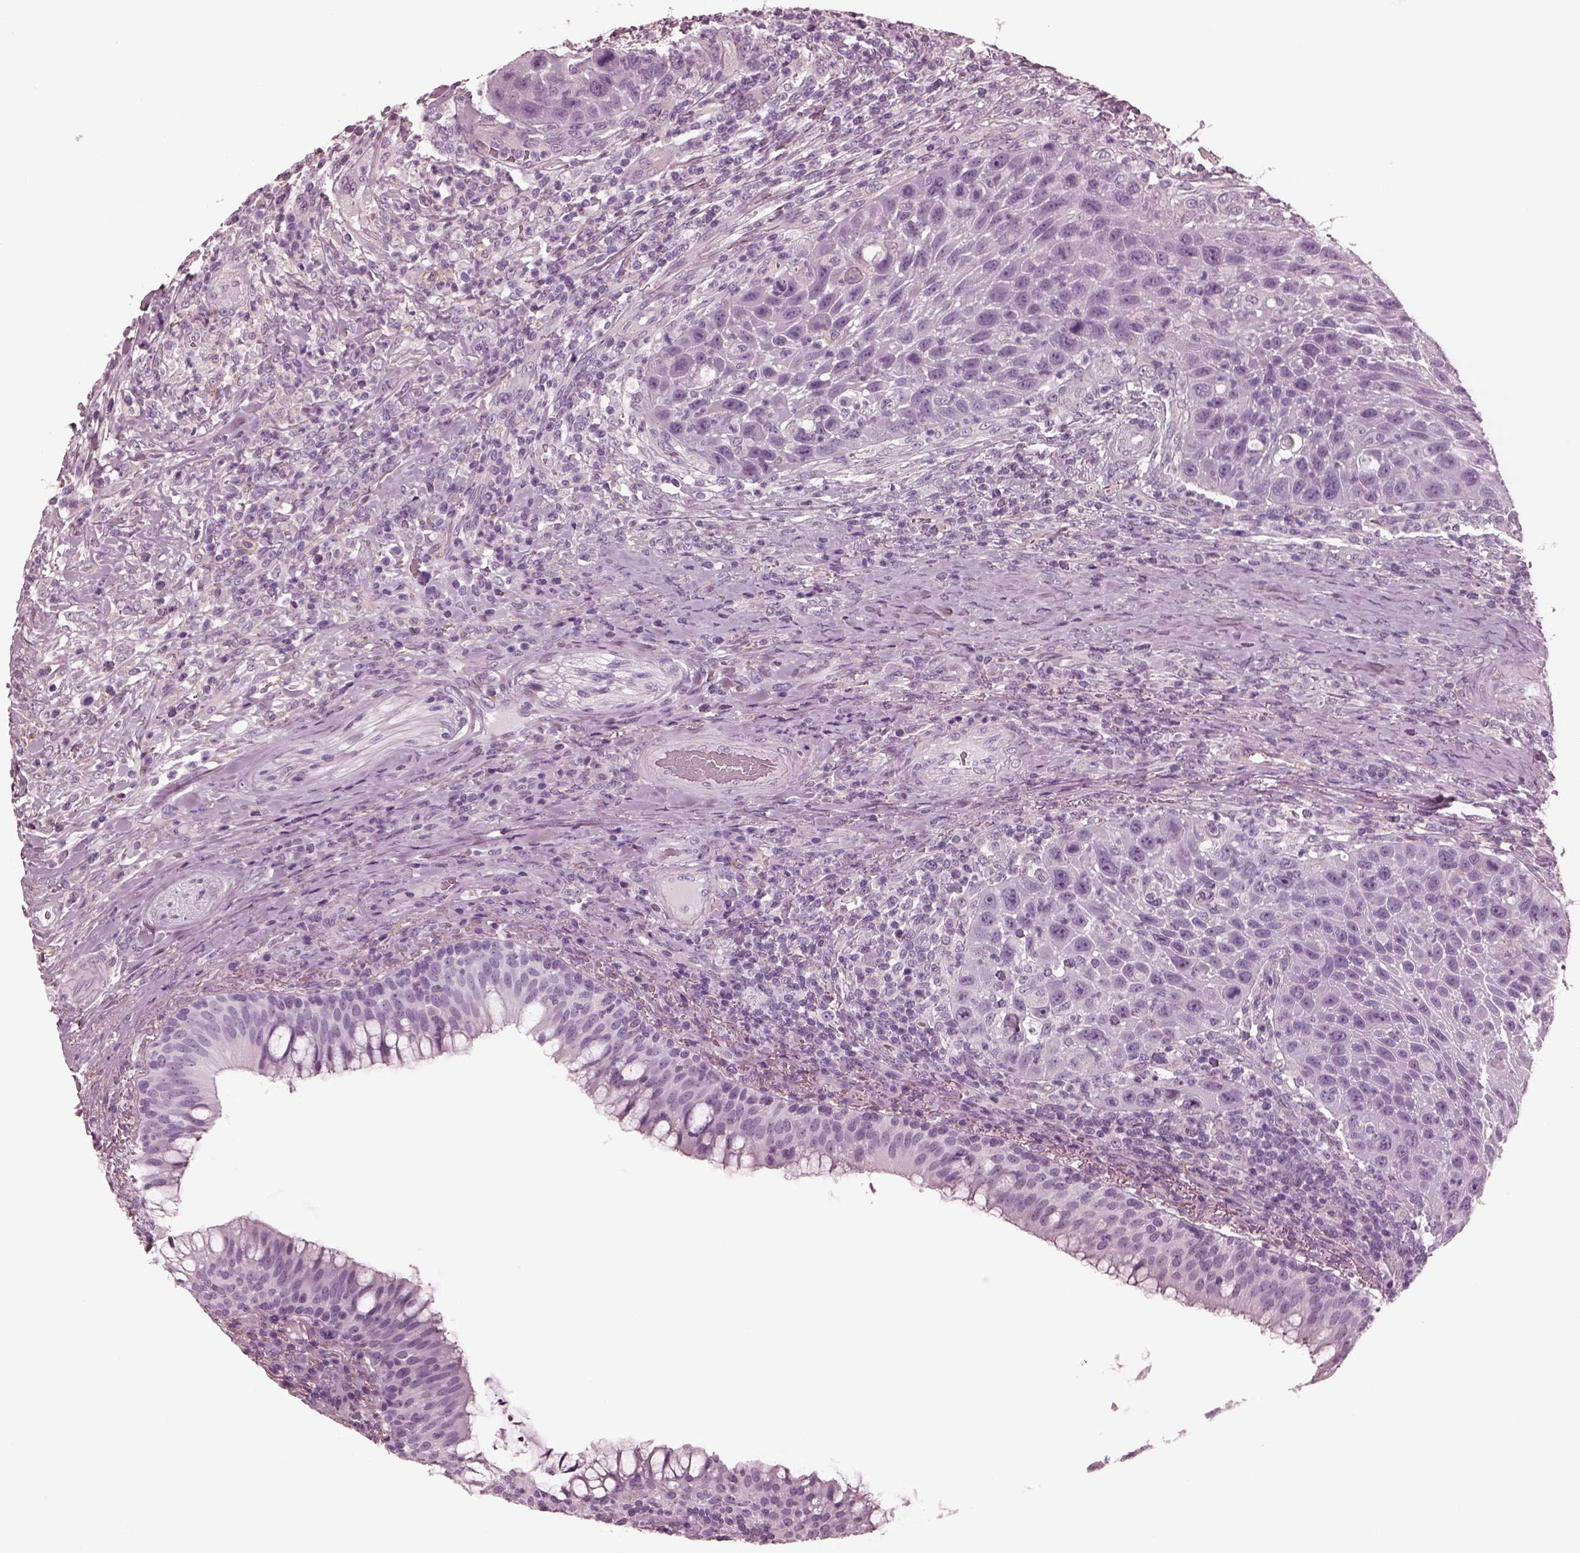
{"staining": {"intensity": "negative", "quantity": "none", "location": "none"}, "tissue": "head and neck cancer", "cell_type": "Tumor cells", "image_type": "cancer", "snomed": [{"axis": "morphology", "description": "Squamous cell carcinoma, NOS"}, {"axis": "topography", "description": "Head-Neck"}], "caption": "This micrograph is of squamous cell carcinoma (head and neck) stained with immunohistochemistry (IHC) to label a protein in brown with the nuclei are counter-stained blue. There is no positivity in tumor cells.", "gene": "CGA", "patient": {"sex": "male", "age": 69}}